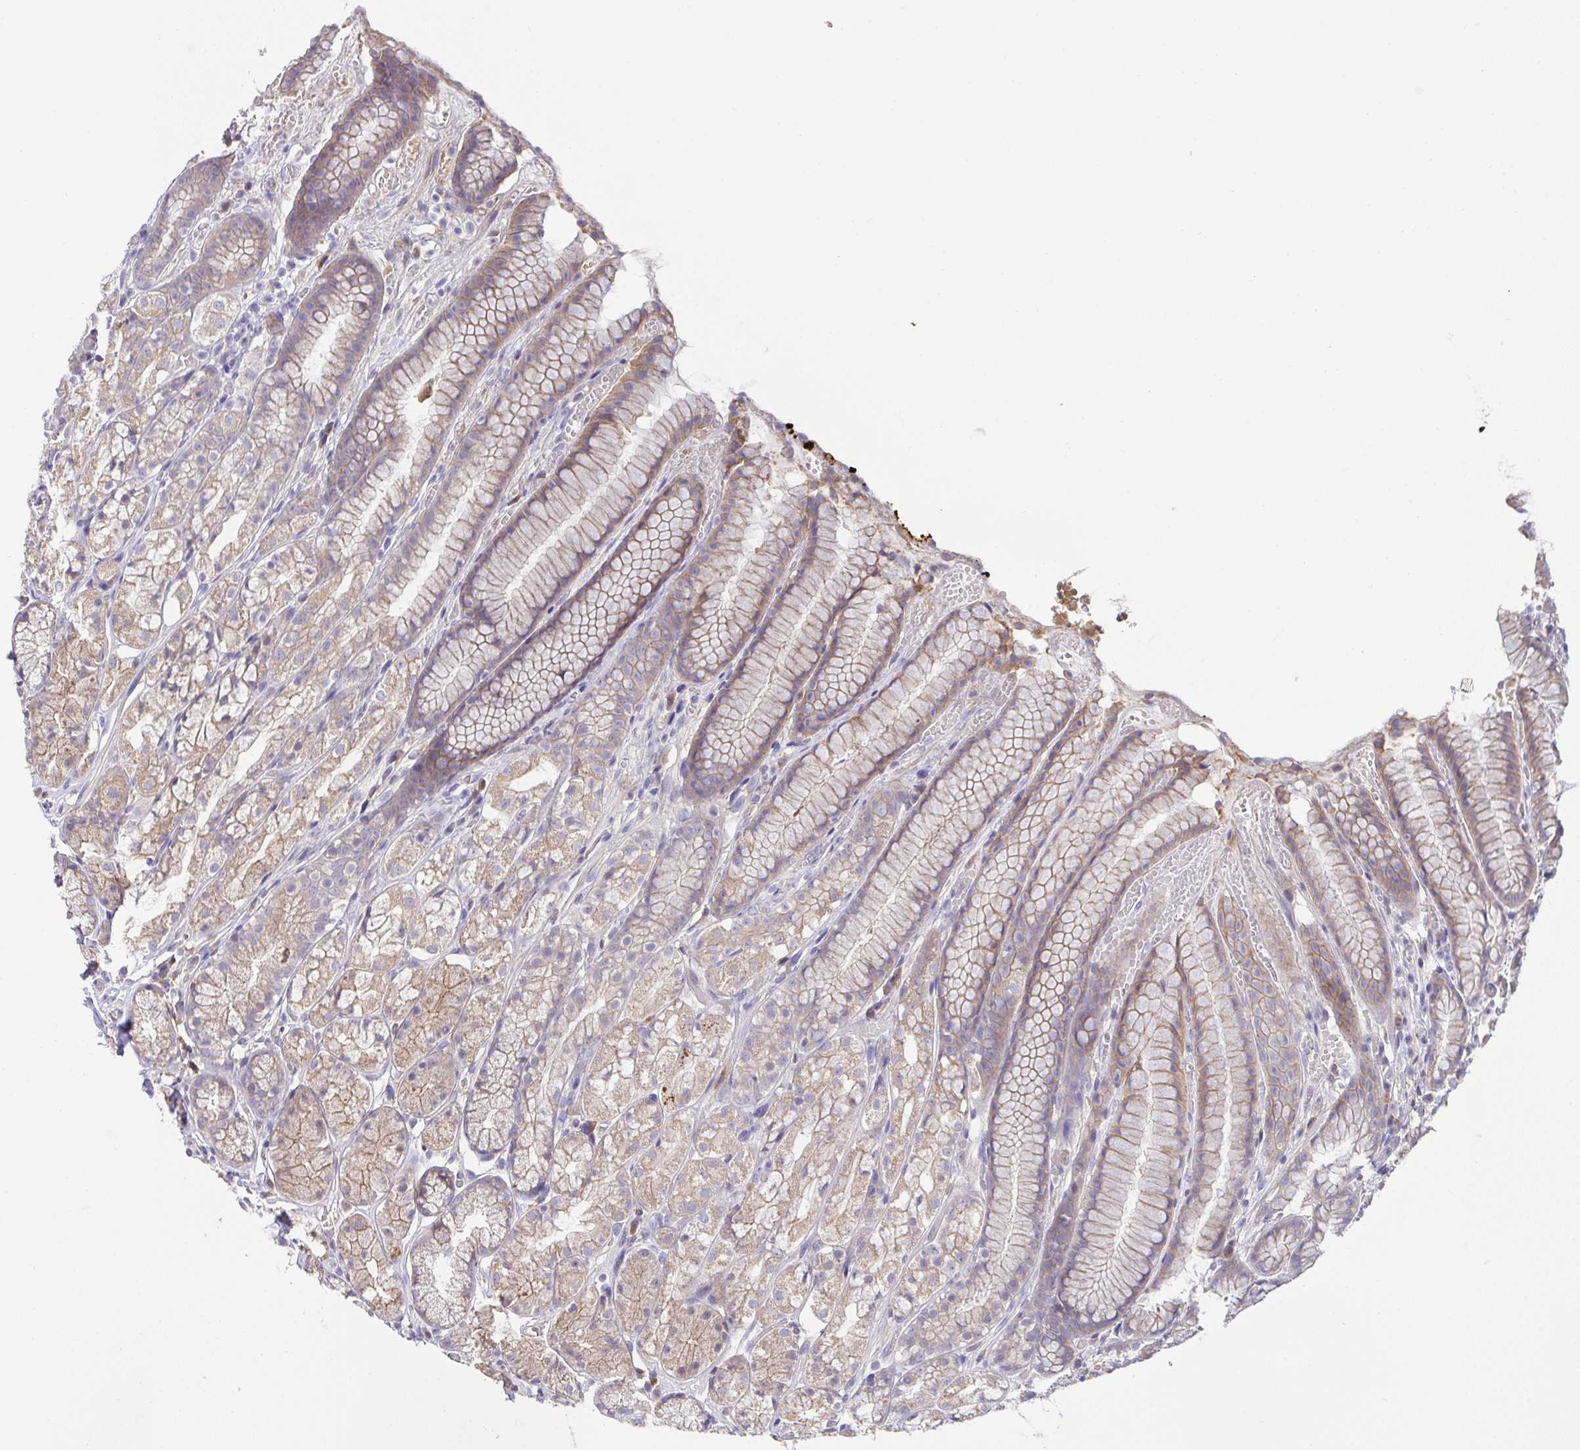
{"staining": {"intensity": "moderate", "quantity": "25%-75%", "location": "cytoplasmic/membranous"}, "tissue": "stomach", "cell_type": "Glandular cells", "image_type": "normal", "snomed": [{"axis": "morphology", "description": "Normal tissue, NOS"}, {"axis": "topography", "description": "Smooth muscle"}, {"axis": "topography", "description": "Stomach"}], "caption": "Moderate cytoplasmic/membranous protein expression is identified in about 25%-75% of glandular cells in stomach.", "gene": "ZNF581", "patient": {"sex": "male", "age": 70}}